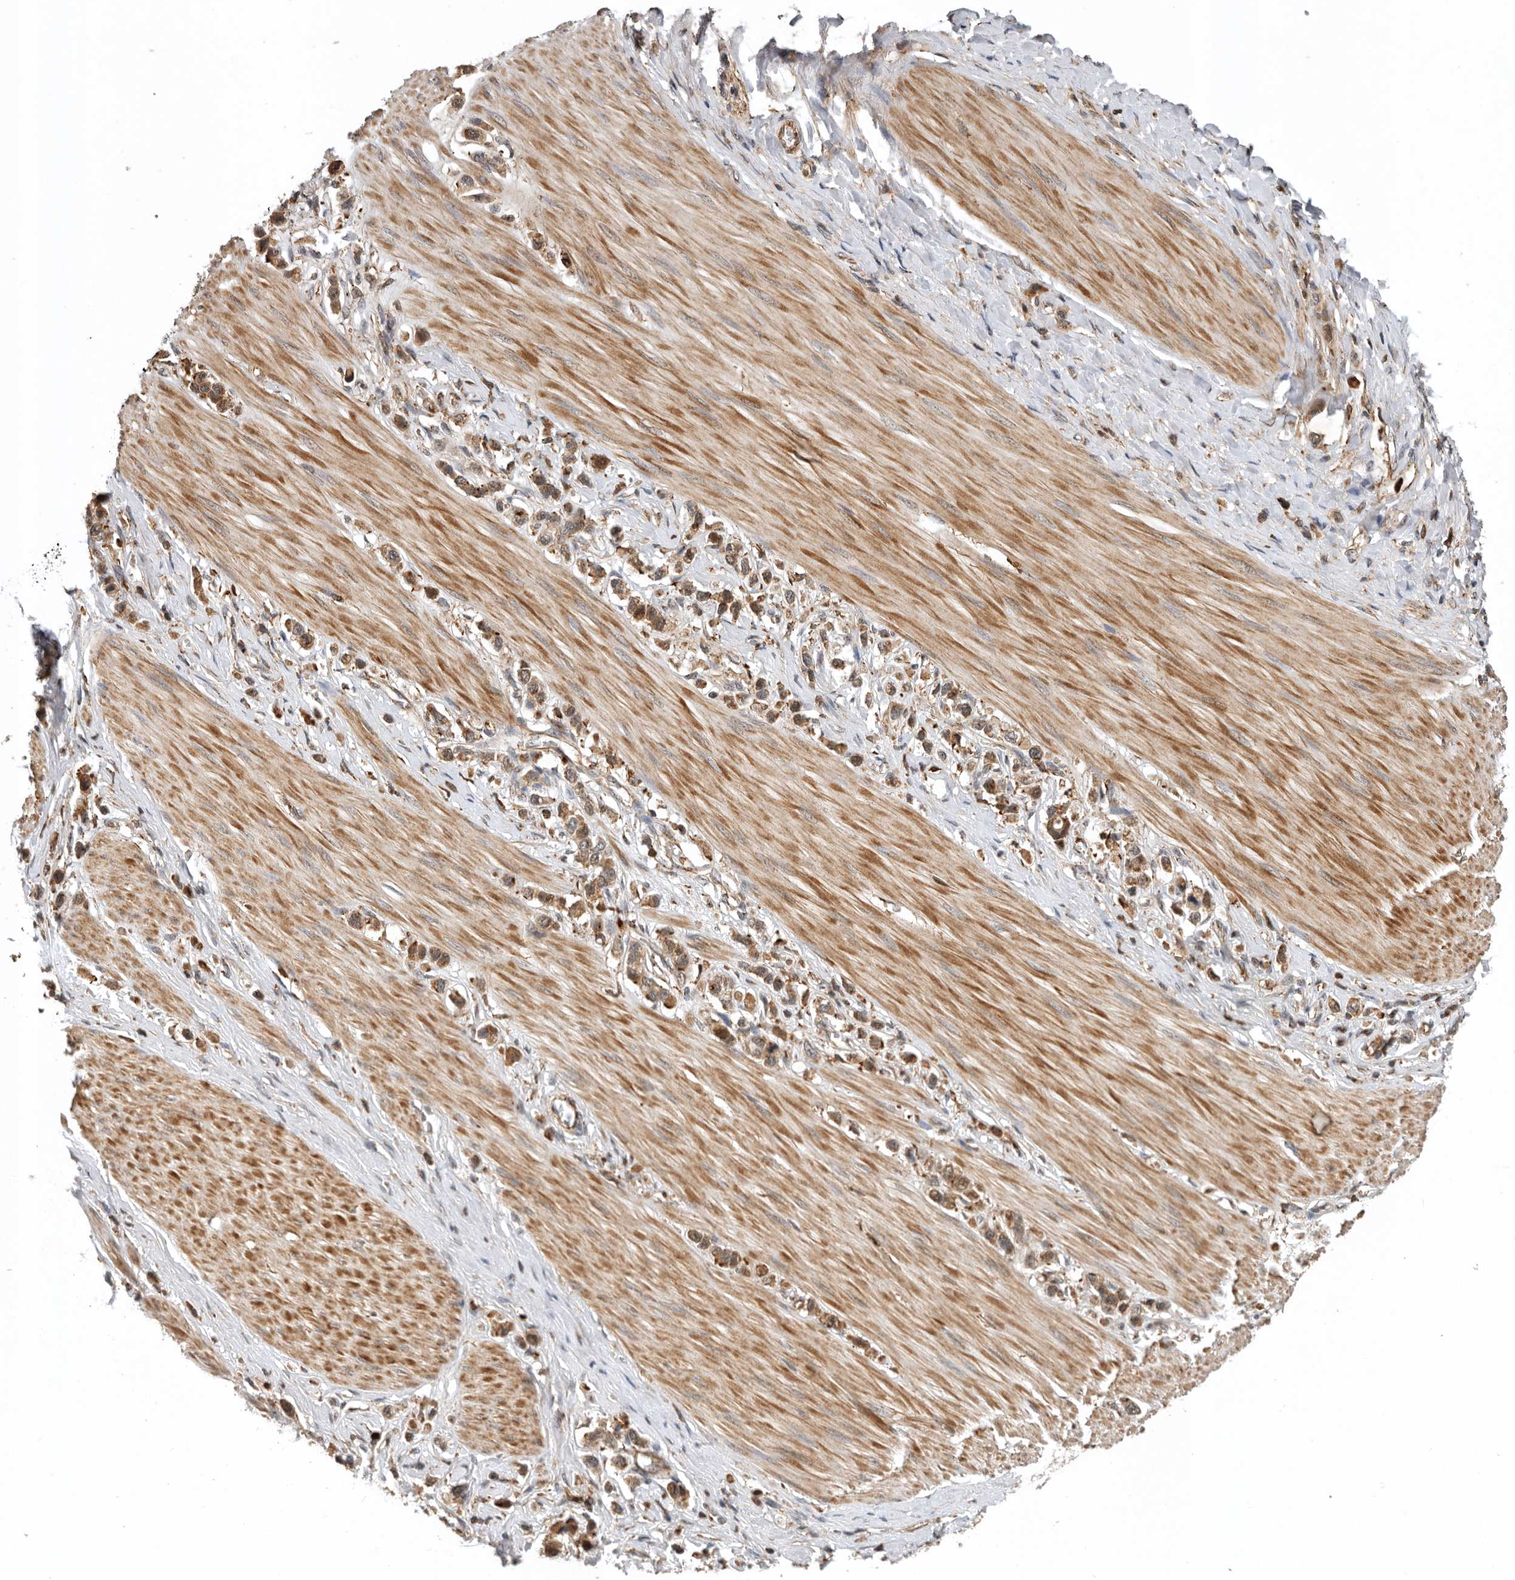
{"staining": {"intensity": "moderate", "quantity": ">75%", "location": "cytoplasmic/membranous"}, "tissue": "stomach cancer", "cell_type": "Tumor cells", "image_type": "cancer", "snomed": [{"axis": "morphology", "description": "Adenocarcinoma, NOS"}, {"axis": "topography", "description": "Stomach"}], "caption": "A histopathology image of human stomach cancer (adenocarcinoma) stained for a protein exhibits moderate cytoplasmic/membranous brown staining in tumor cells. The protein of interest is stained brown, and the nuclei are stained in blue (DAB IHC with brightfield microscopy, high magnification).", "gene": "RNF157", "patient": {"sex": "female", "age": 65}}